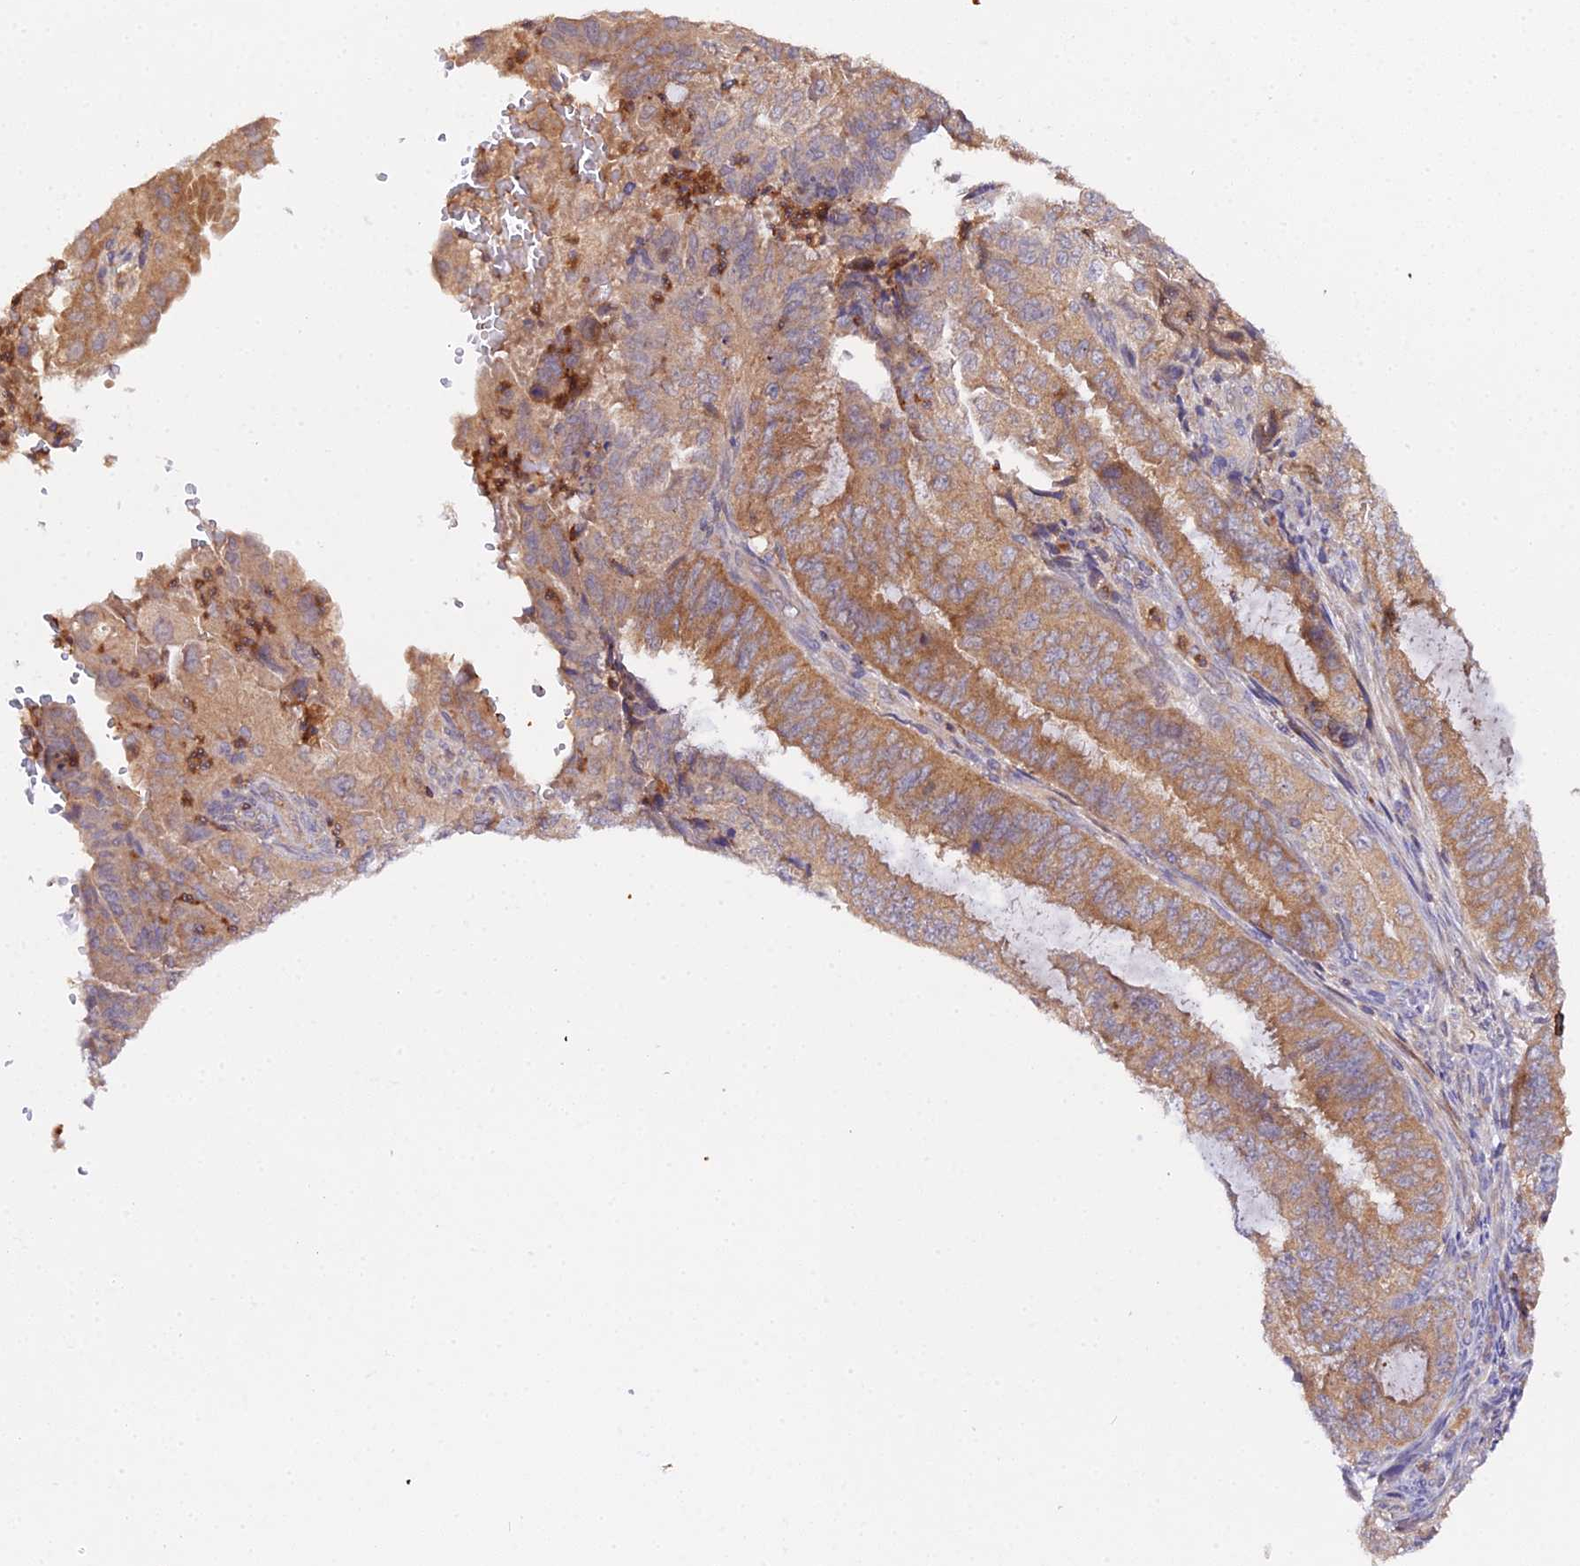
{"staining": {"intensity": "moderate", "quantity": ">75%", "location": "cytoplasmic/membranous"}, "tissue": "endometrial cancer", "cell_type": "Tumor cells", "image_type": "cancer", "snomed": [{"axis": "morphology", "description": "Adenocarcinoma, NOS"}, {"axis": "topography", "description": "Endometrium"}], "caption": "Tumor cells show medium levels of moderate cytoplasmic/membranous positivity in approximately >75% of cells in adenocarcinoma (endometrial).", "gene": "TRIM26", "patient": {"sex": "female", "age": 51}}